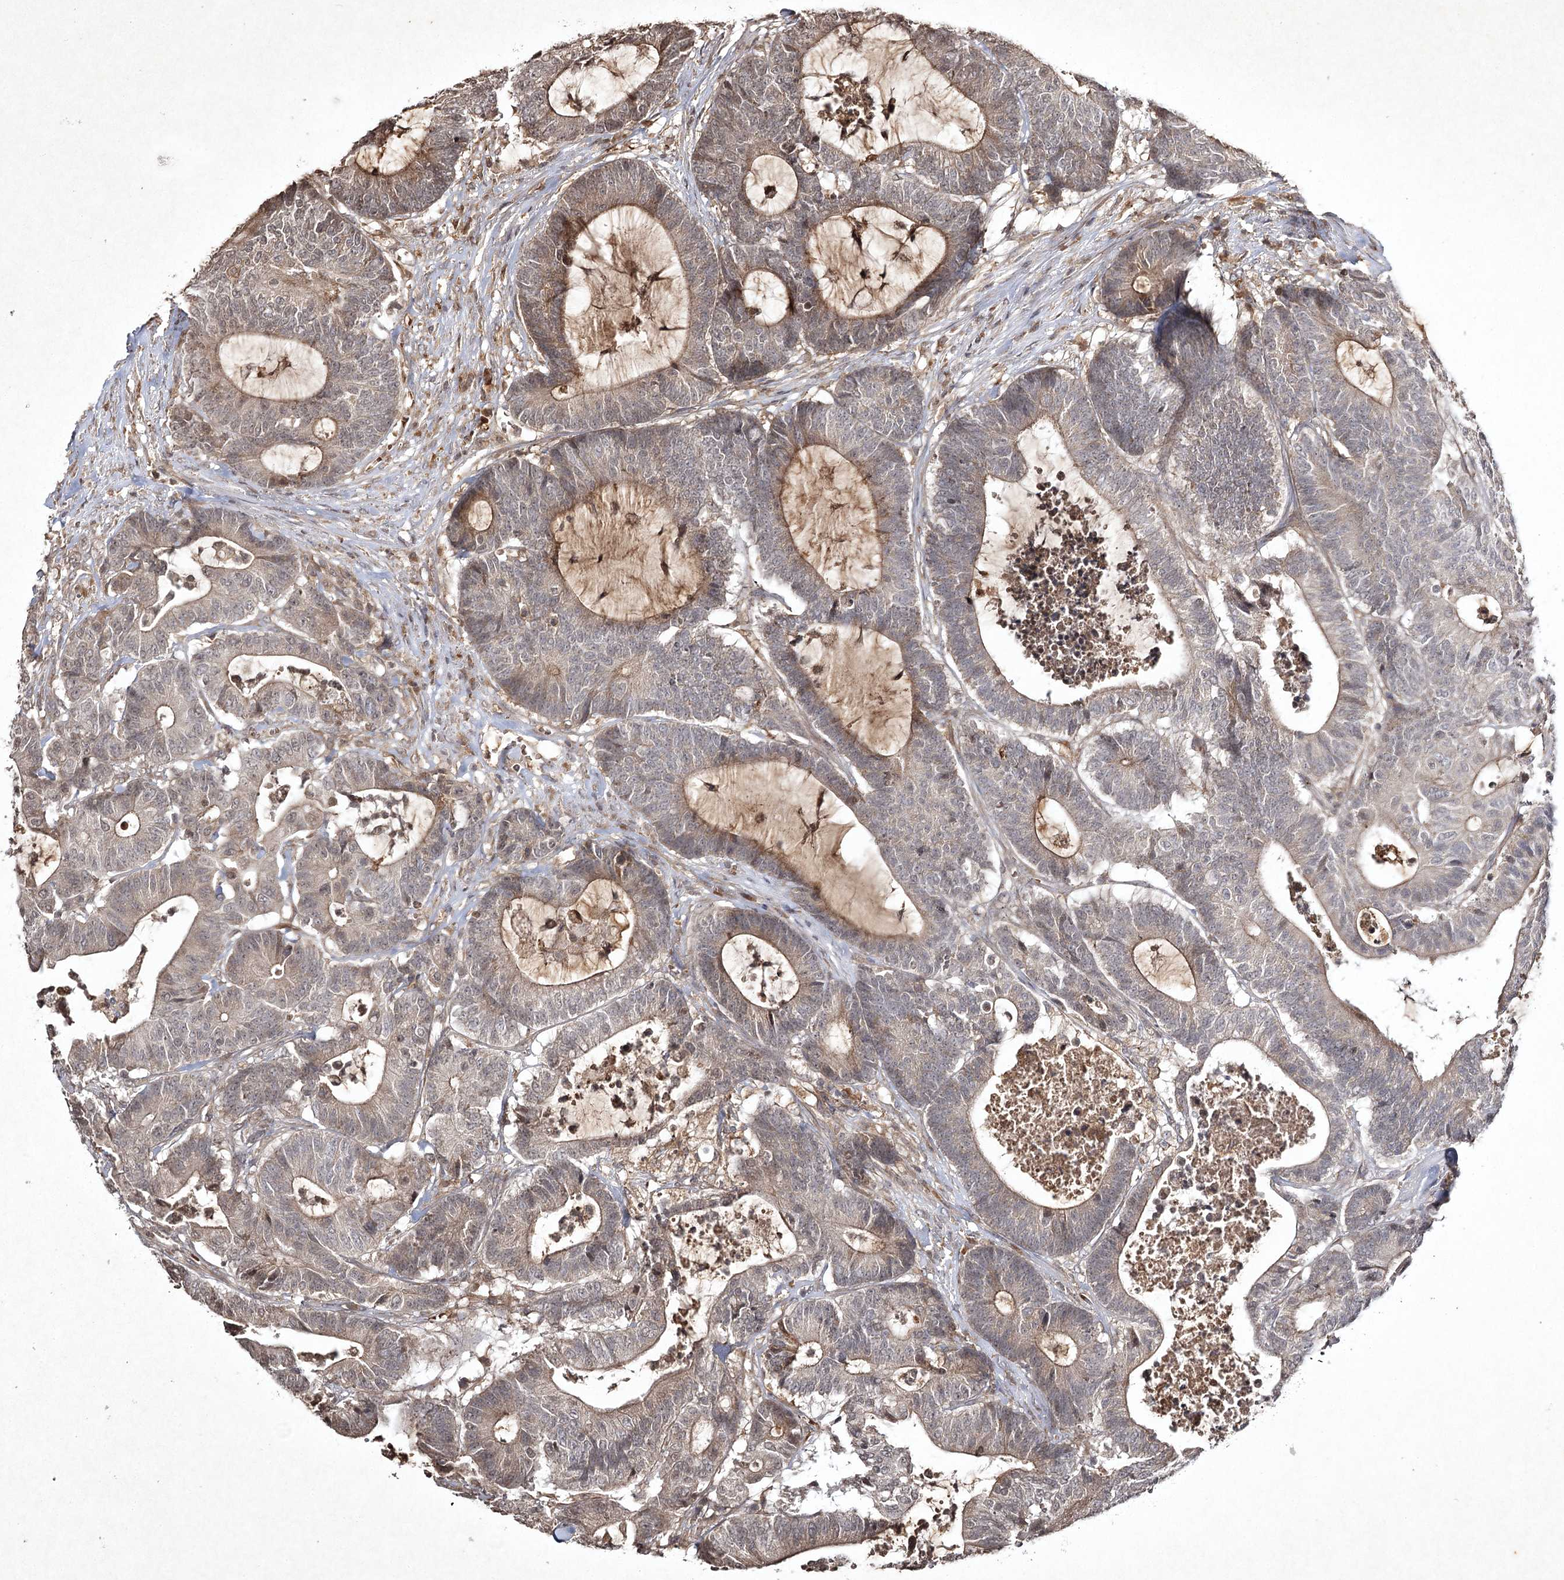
{"staining": {"intensity": "moderate", "quantity": "25%-75%", "location": "cytoplasmic/membranous"}, "tissue": "colorectal cancer", "cell_type": "Tumor cells", "image_type": "cancer", "snomed": [{"axis": "morphology", "description": "Adenocarcinoma, NOS"}, {"axis": "topography", "description": "Colon"}], "caption": "Colorectal adenocarcinoma was stained to show a protein in brown. There is medium levels of moderate cytoplasmic/membranous staining in approximately 25%-75% of tumor cells.", "gene": "CYP2B6", "patient": {"sex": "female", "age": 84}}